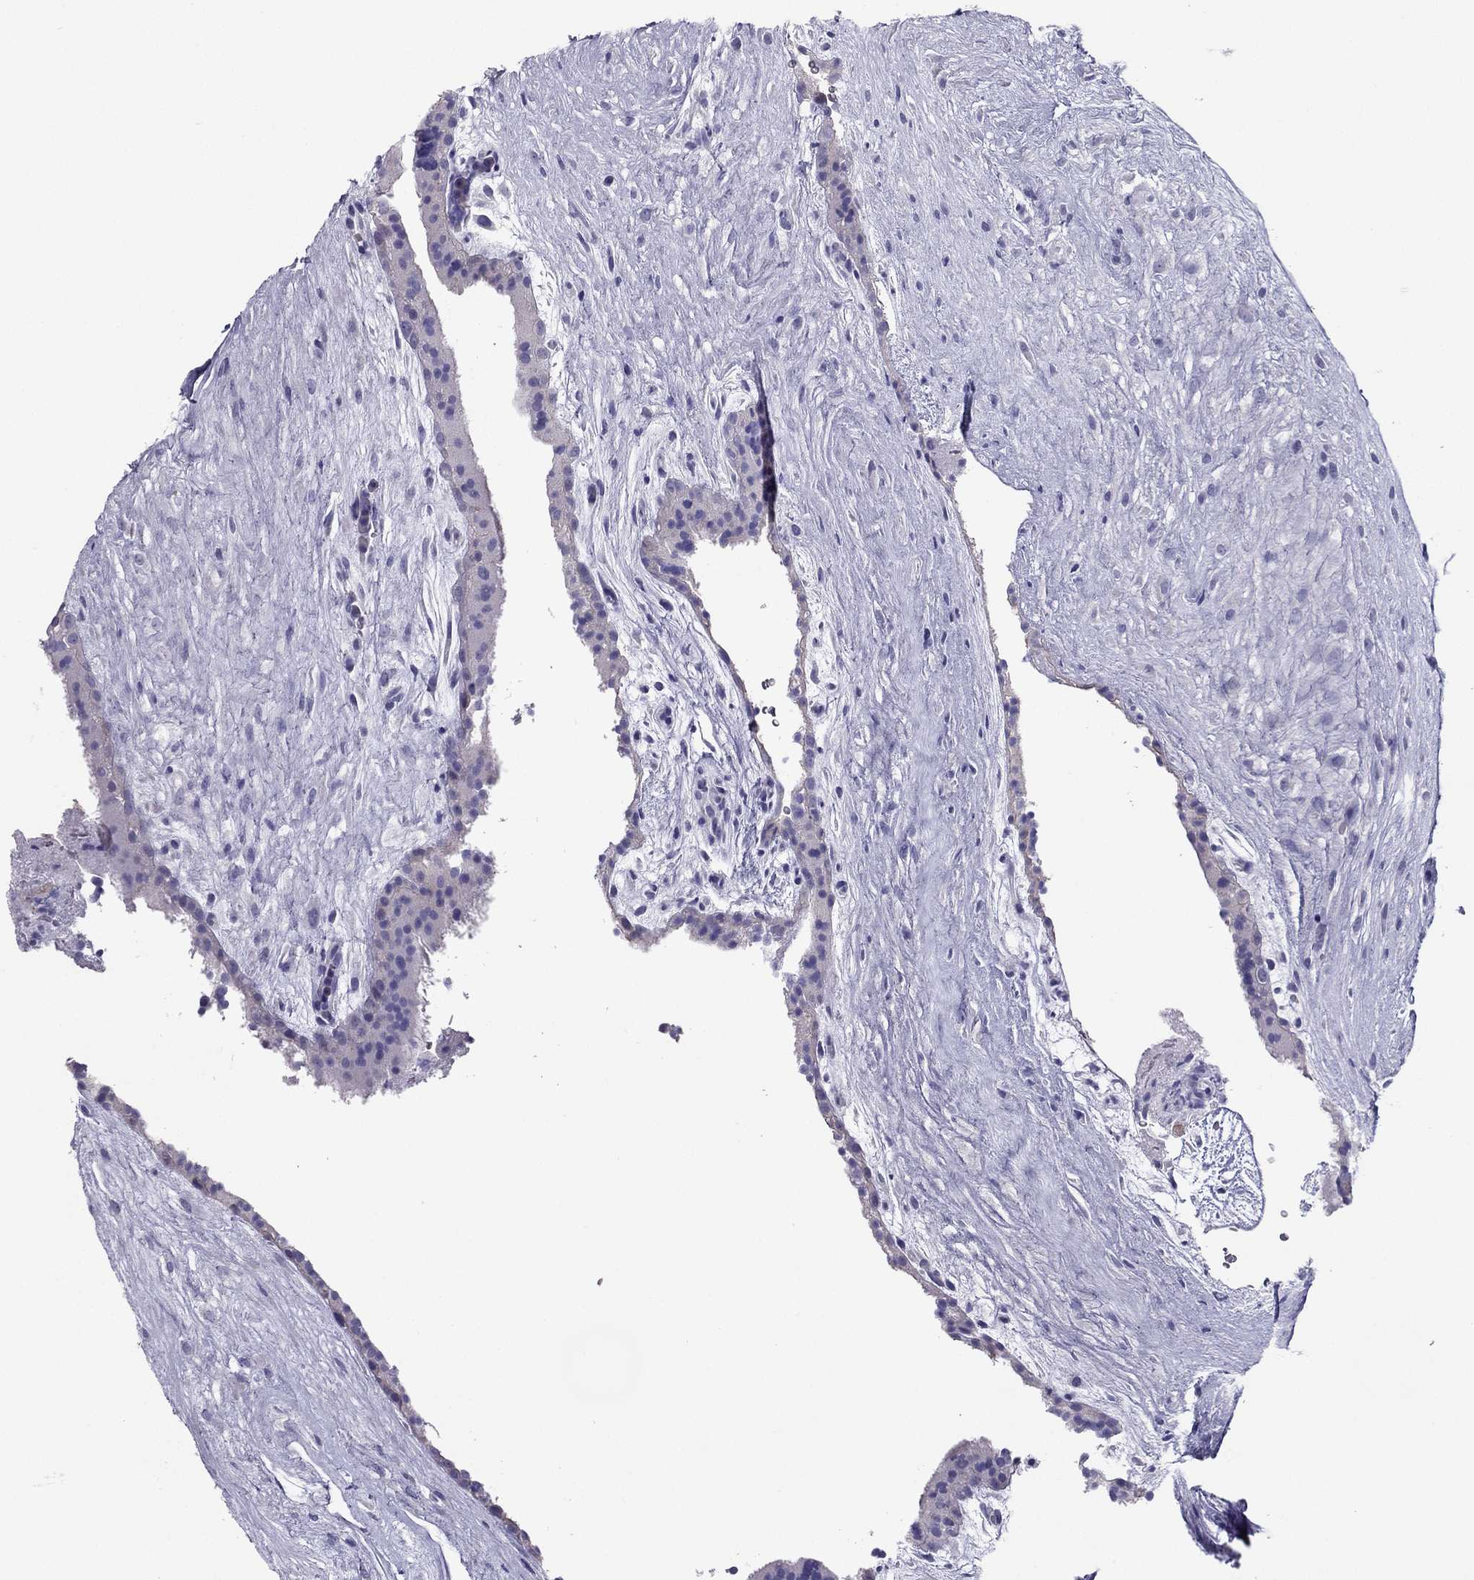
{"staining": {"intensity": "negative", "quantity": "none", "location": "none"}, "tissue": "placenta", "cell_type": "Decidual cells", "image_type": "normal", "snomed": [{"axis": "morphology", "description": "Normal tissue, NOS"}, {"axis": "topography", "description": "Placenta"}], "caption": "Immunohistochemistry (IHC) histopathology image of unremarkable placenta: placenta stained with DAB (3,3'-diaminobenzidine) shows no significant protein staining in decidual cells.", "gene": "MAEL", "patient": {"sex": "female", "age": 19}}